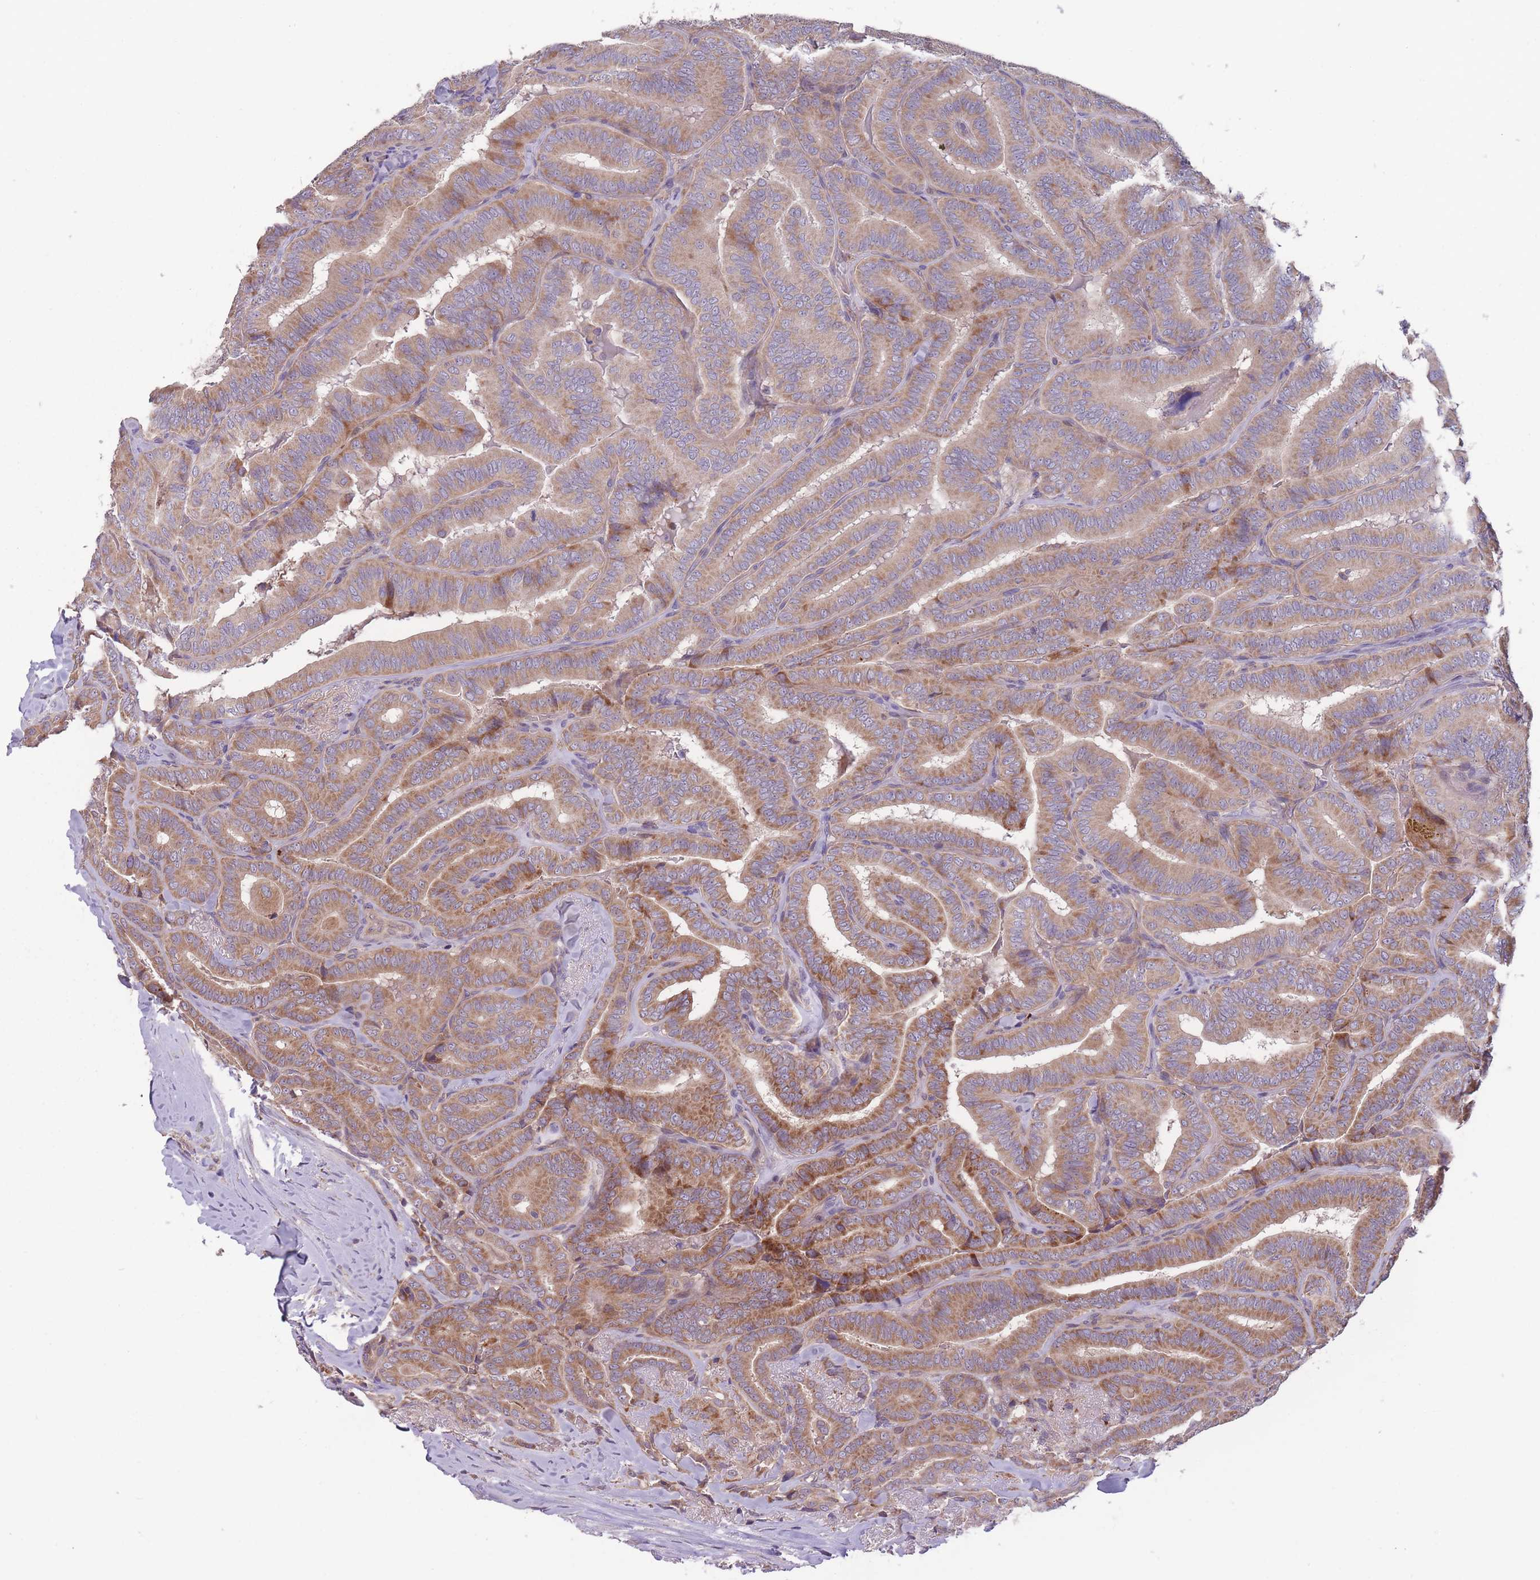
{"staining": {"intensity": "moderate", "quantity": ">75%", "location": "cytoplasmic/membranous"}, "tissue": "thyroid cancer", "cell_type": "Tumor cells", "image_type": "cancer", "snomed": [{"axis": "morphology", "description": "Papillary adenocarcinoma, NOS"}, {"axis": "topography", "description": "Thyroid gland"}], "caption": "Human thyroid cancer stained for a protein (brown) reveals moderate cytoplasmic/membranous positive staining in about >75% of tumor cells.", "gene": "ITPKC", "patient": {"sex": "male", "age": 61}}